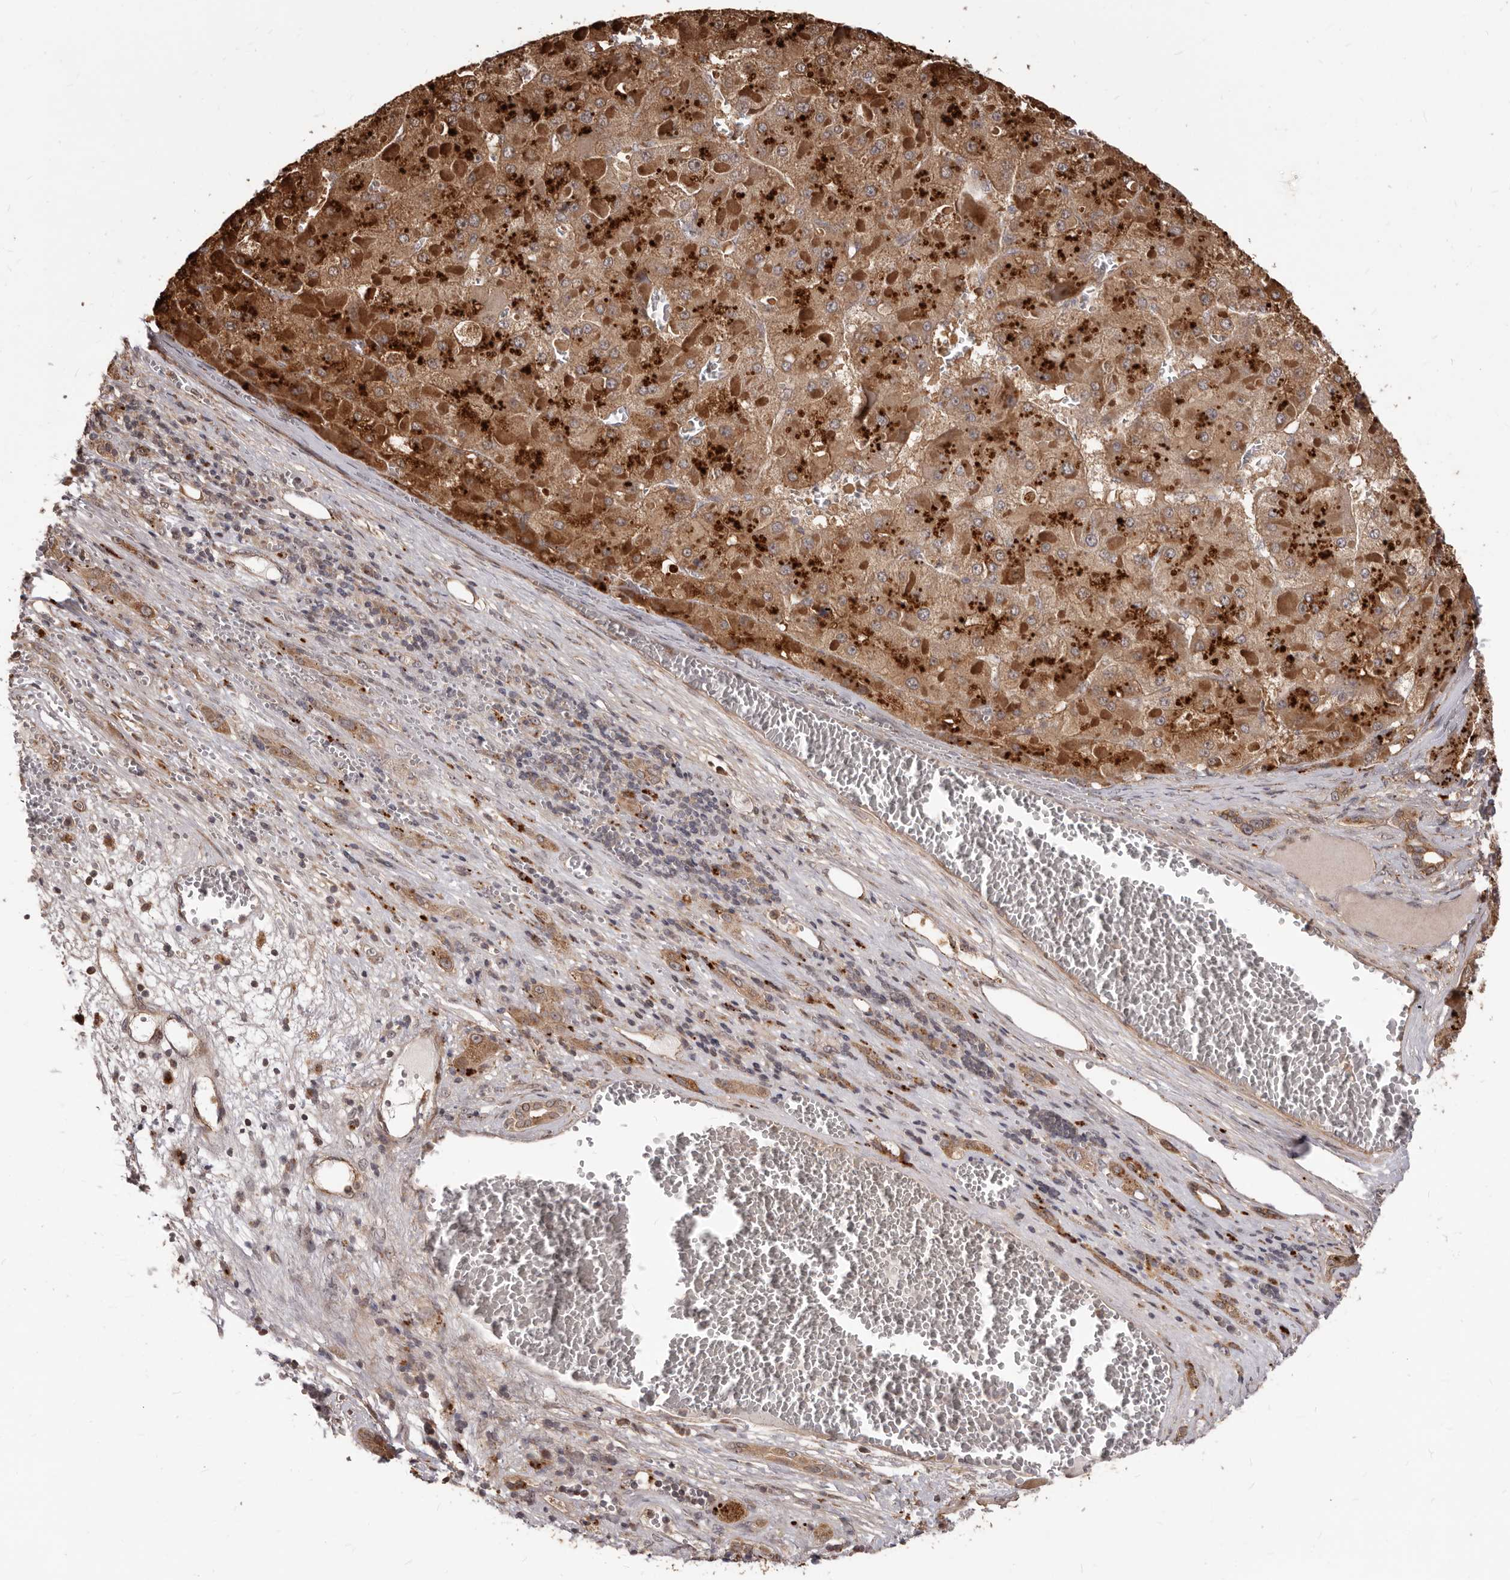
{"staining": {"intensity": "strong", "quantity": ">75%", "location": "cytoplasmic/membranous"}, "tissue": "liver cancer", "cell_type": "Tumor cells", "image_type": "cancer", "snomed": [{"axis": "morphology", "description": "Carcinoma, Hepatocellular, NOS"}, {"axis": "topography", "description": "Liver"}], "caption": "Brown immunohistochemical staining in liver hepatocellular carcinoma demonstrates strong cytoplasmic/membranous staining in about >75% of tumor cells.", "gene": "MTO1", "patient": {"sex": "female", "age": 73}}